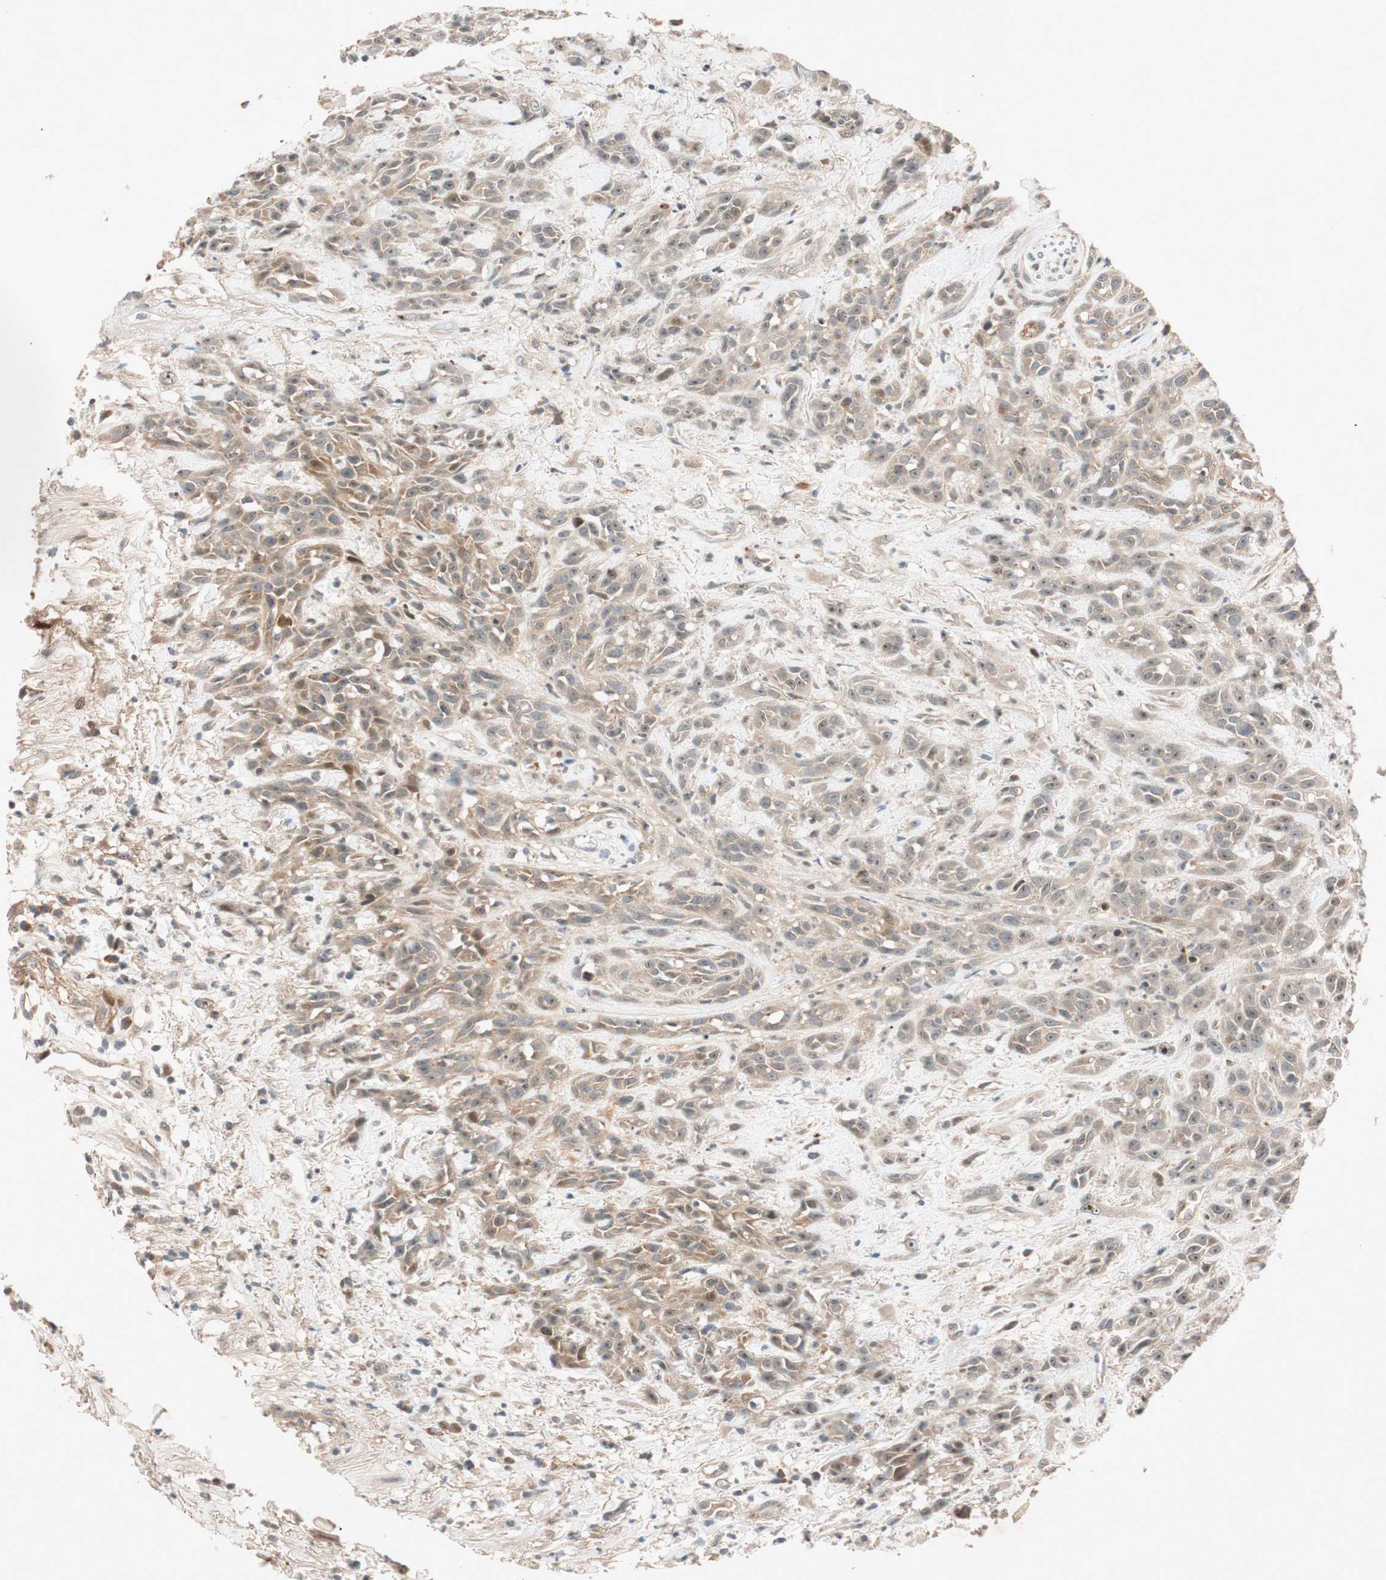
{"staining": {"intensity": "weak", "quantity": "25%-75%", "location": "cytoplasmic/membranous"}, "tissue": "head and neck cancer", "cell_type": "Tumor cells", "image_type": "cancer", "snomed": [{"axis": "morphology", "description": "Squamous cell carcinoma, NOS"}, {"axis": "topography", "description": "Head-Neck"}], "caption": "Immunohistochemistry histopathology image of neoplastic tissue: squamous cell carcinoma (head and neck) stained using IHC exhibits low levels of weak protein expression localized specifically in the cytoplasmic/membranous of tumor cells, appearing as a cytoplasmic/membranous brown color.", "gene": "EPHA6", "patient": {"sex": "male", "age": 62}}